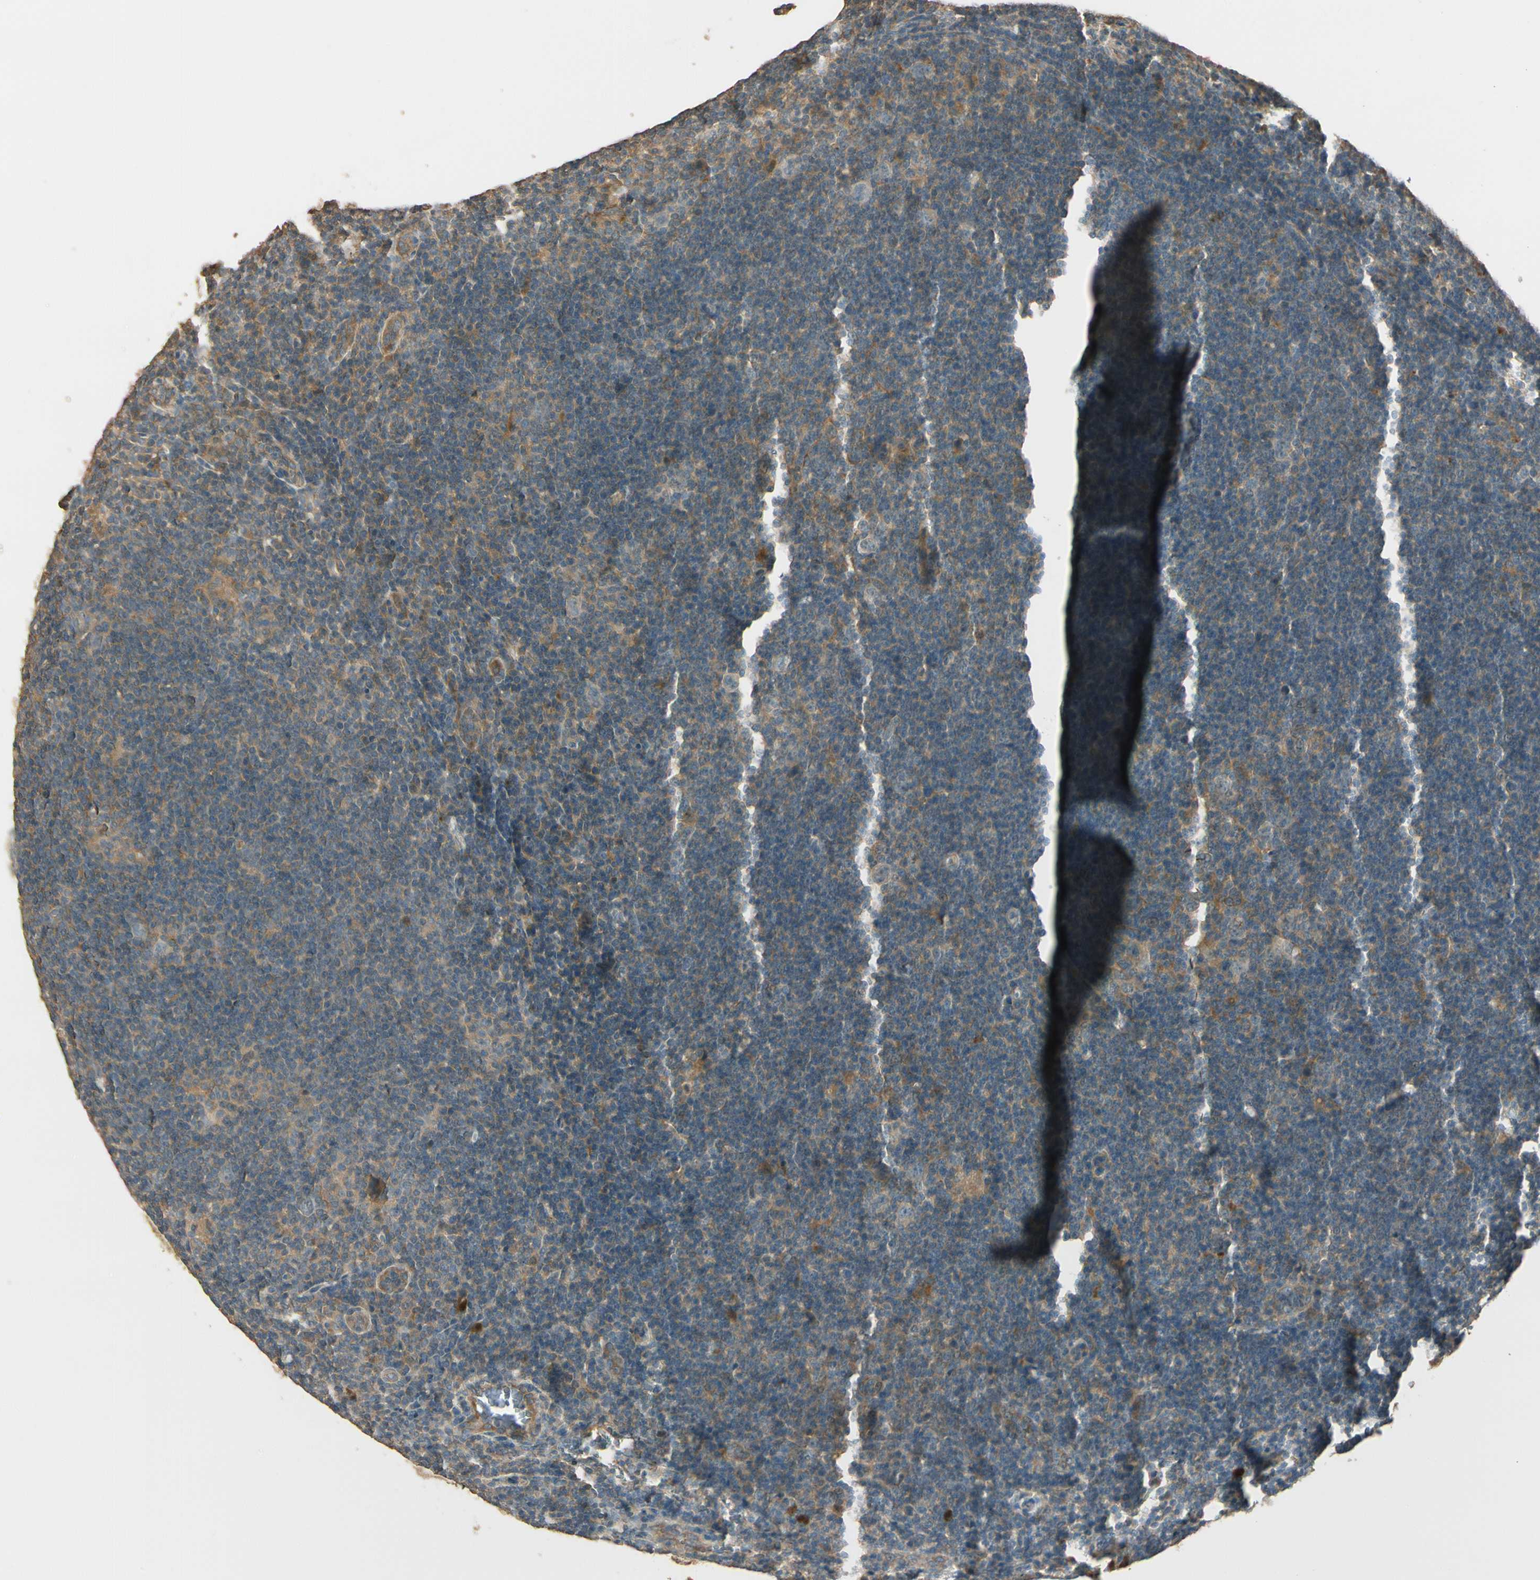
{"staining": {"intensity": "weak", "quantity": ">75%", "location": "cytoplasmic/membranous"}, "tissue": "lymphoma", "cell_type": "Tumor cells", "image_type": "cancer", "snomed": [{"axis": "morphology", "description": "Hodgkin's disease, NOS"}, {"axis": "topography", "description": "Lymph node"}], "caption": "This is a histology image of immunohistochemistry staining of lymphoma, which shows weak expression in the cytoplasmic/membranous of tumor cells.", "gene": "PLXNA1", "patient": {"sex": "female", "age": 57}}